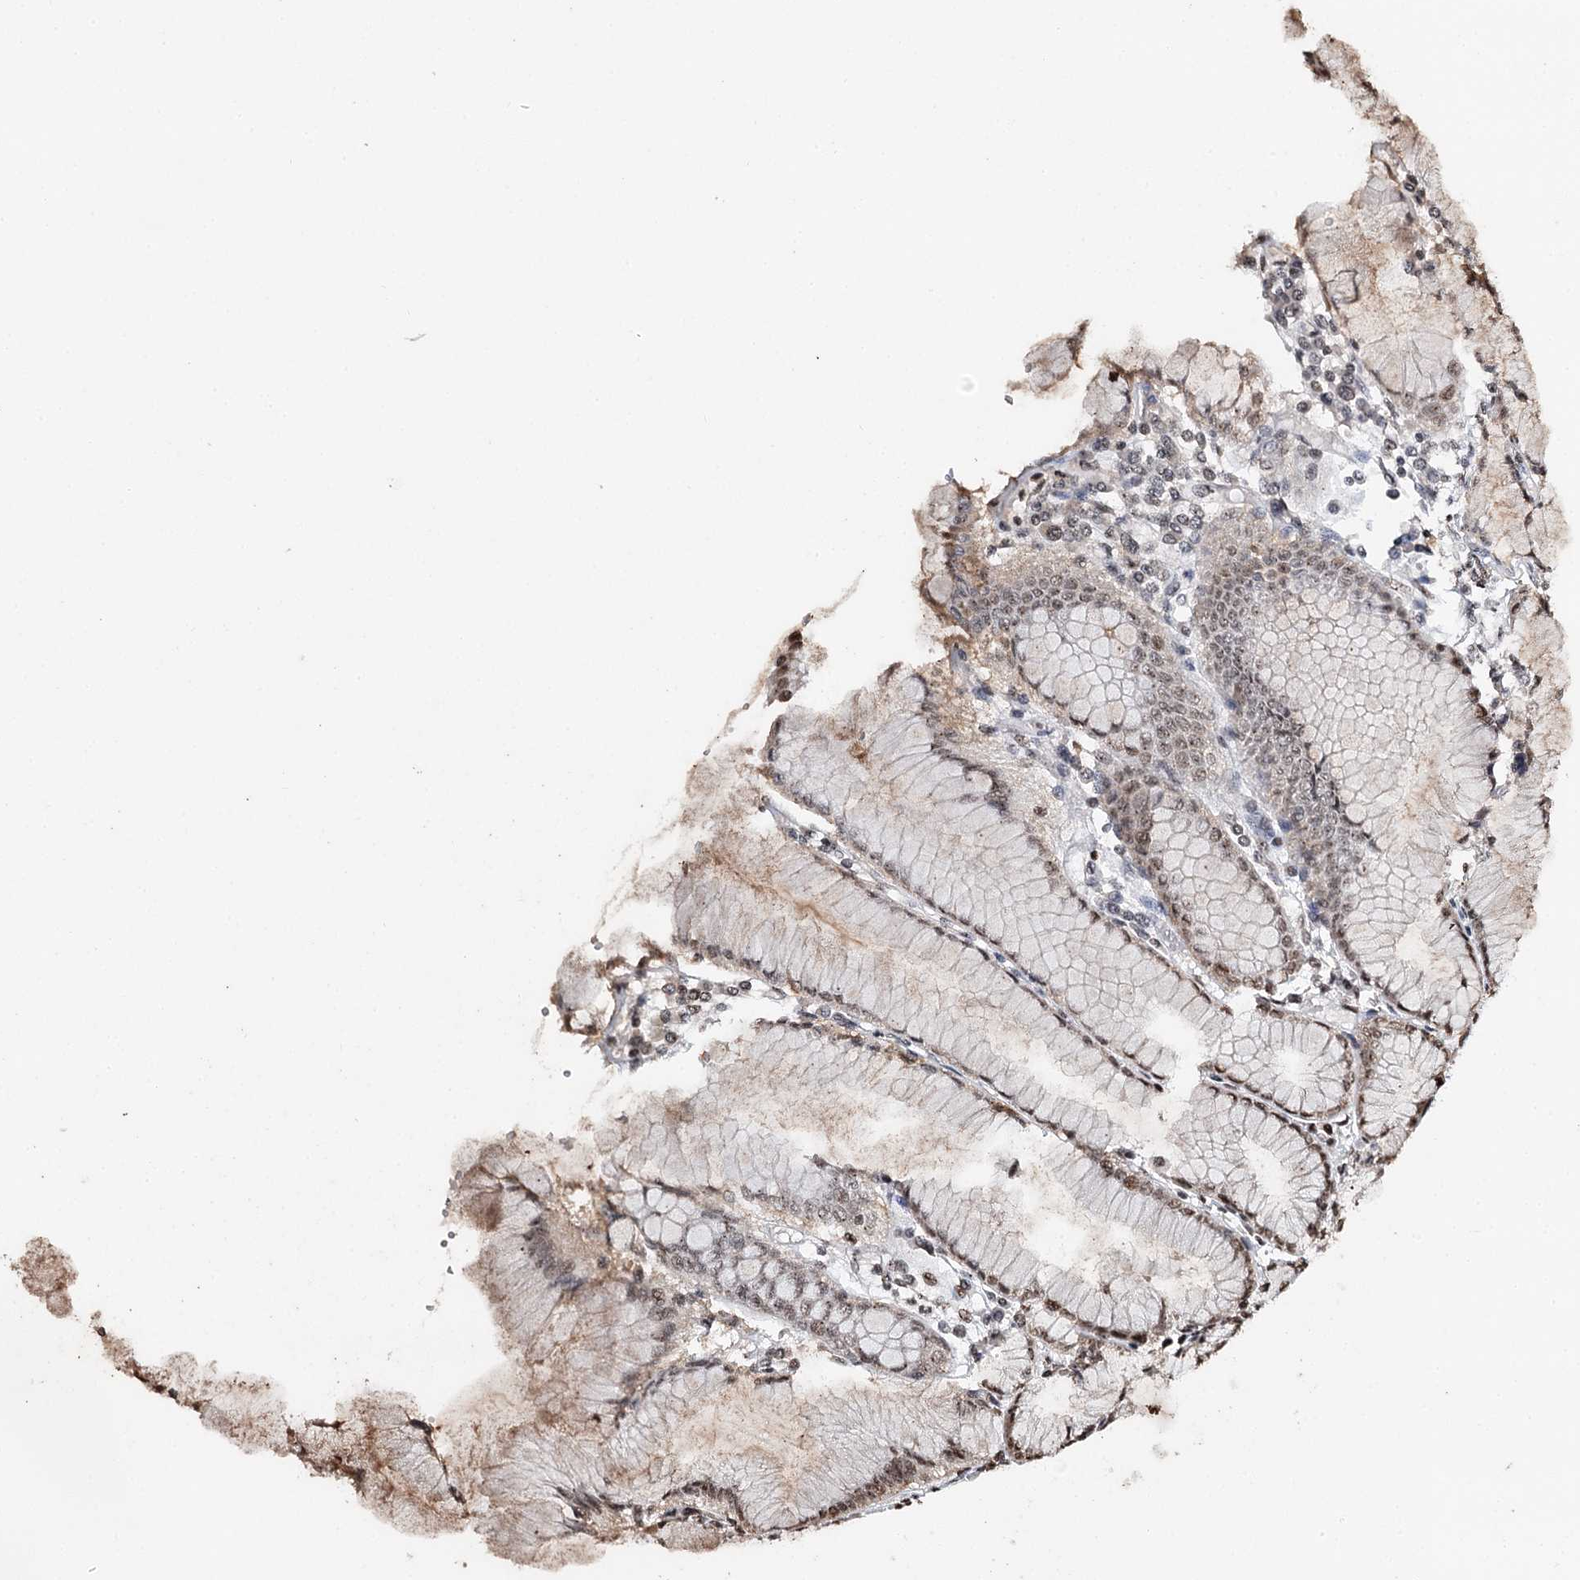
{"staining": {"intensity": "moderate", "quantity": "25%-75%", "location": "nuclear"}, "tissue": "stomach", "cell_type": "Glandular cells", "image_type": "normal", "snomed": [{"axis": "morphology", "description": "Normal tissue, NOS"}, {"axis": "topography", "description": "Stomach"}], "caption": "Immunohistochemistry (IHC) (DAB (3,3'-diaminobenzidine)) staining of benign human stomach demonstrates moderate nuclear protein expression in approximately 25%-75% of glandular cells. (DAB (3,3'-diaminobenzidine) = brown stain, brightfield microscopy at high magnification).", "gene": "RPS27A", "patient": {"sex": "female", "age": 57}}